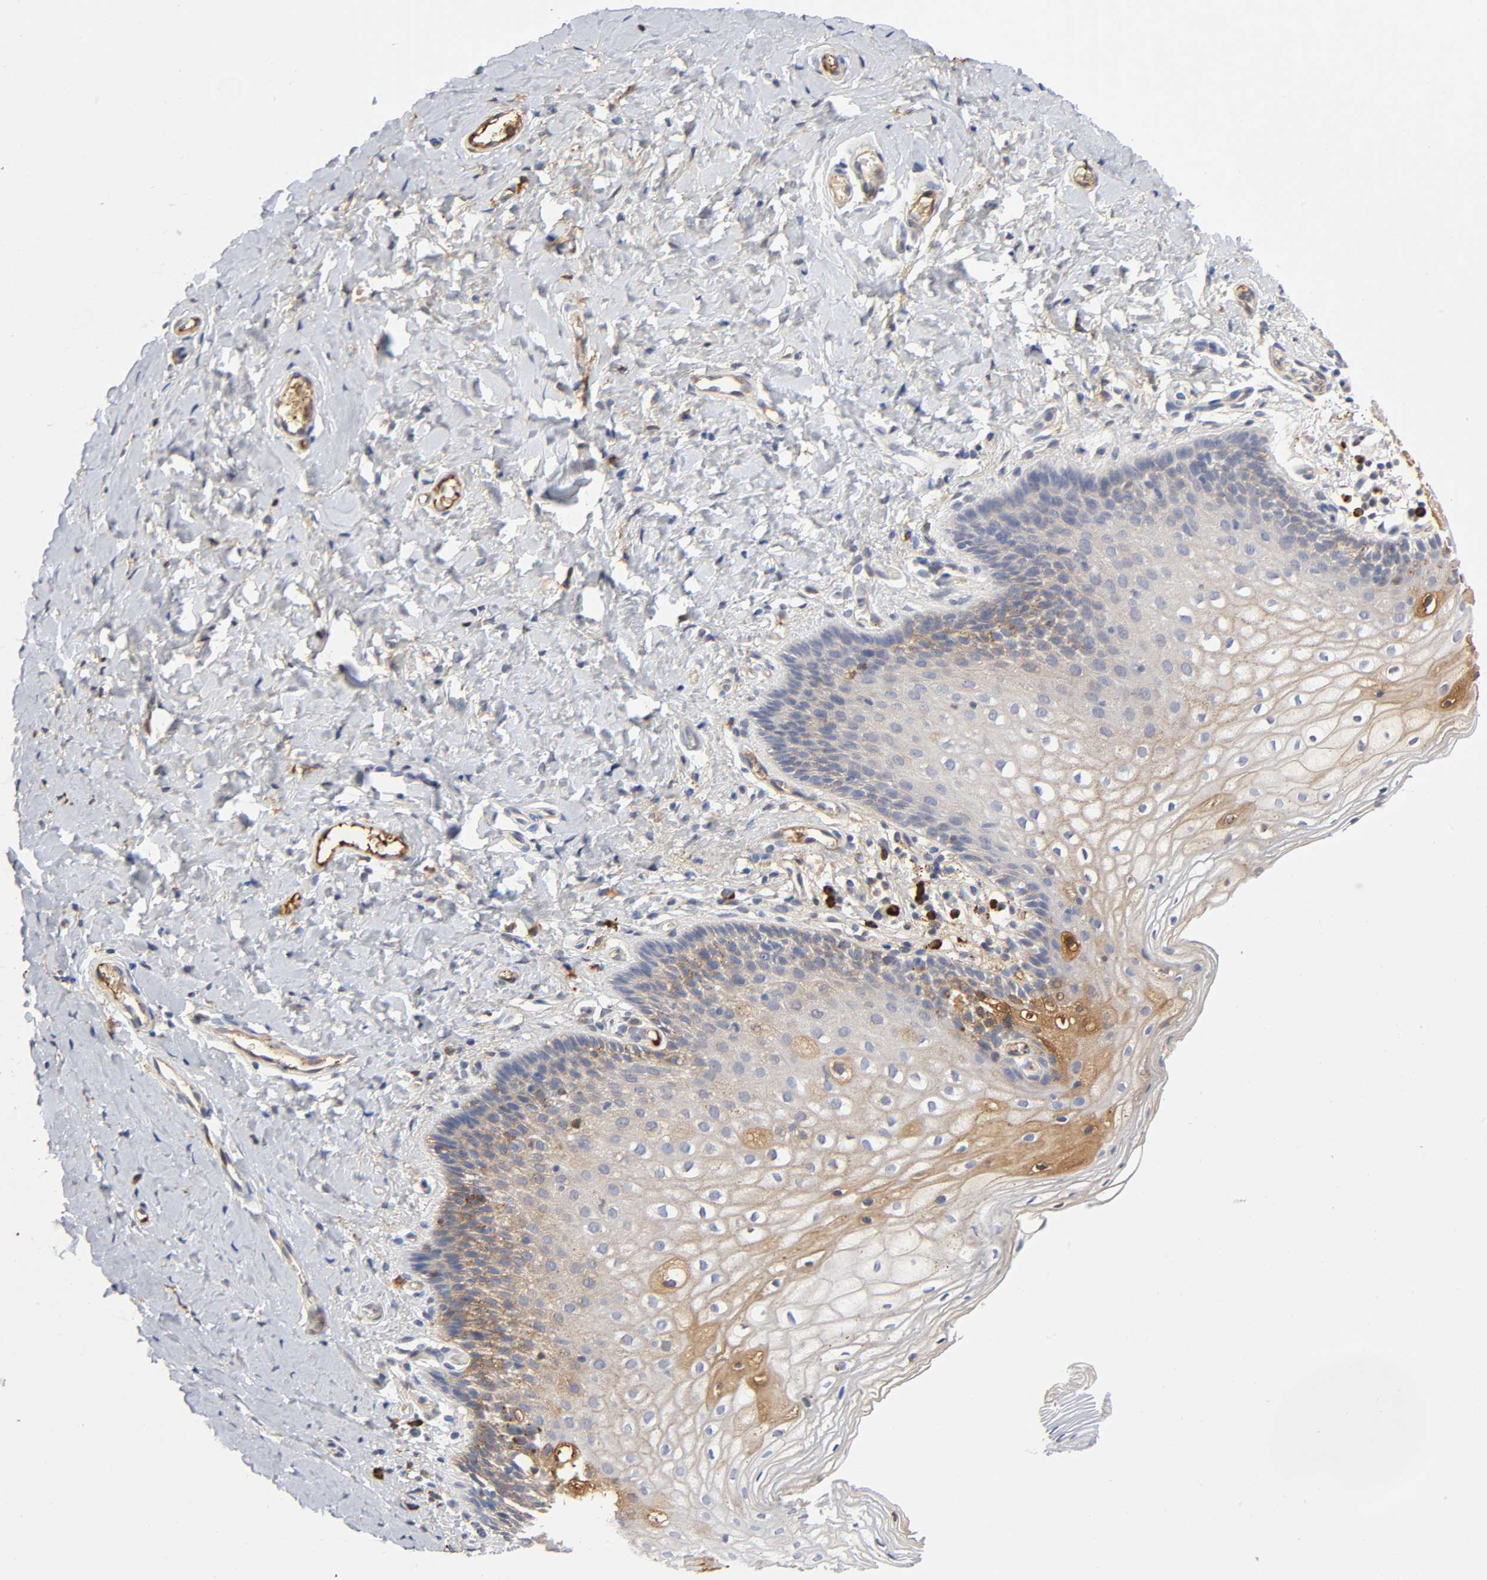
{"staining": {"intensity": "weak", "quantity": "25%-75%", "location": "cytoplasmic/membranous"}, "tissue": "vagina", "cell_type": "Squamous epithelial cells", "image_type": "normal", "snomed": [{"axis": "morphology", "description": "Normal tissue, NOS"}, {"axis": "topography", "description": "Vagina"}], "caption": "Vagina stained with a brown dye exhibits weak cytoplasmic/membranous positive expression in about 25%-75% of squamous epithelial cells.", "gene": "NOVA1", "patient": {"sex": "female", "age": 55}}